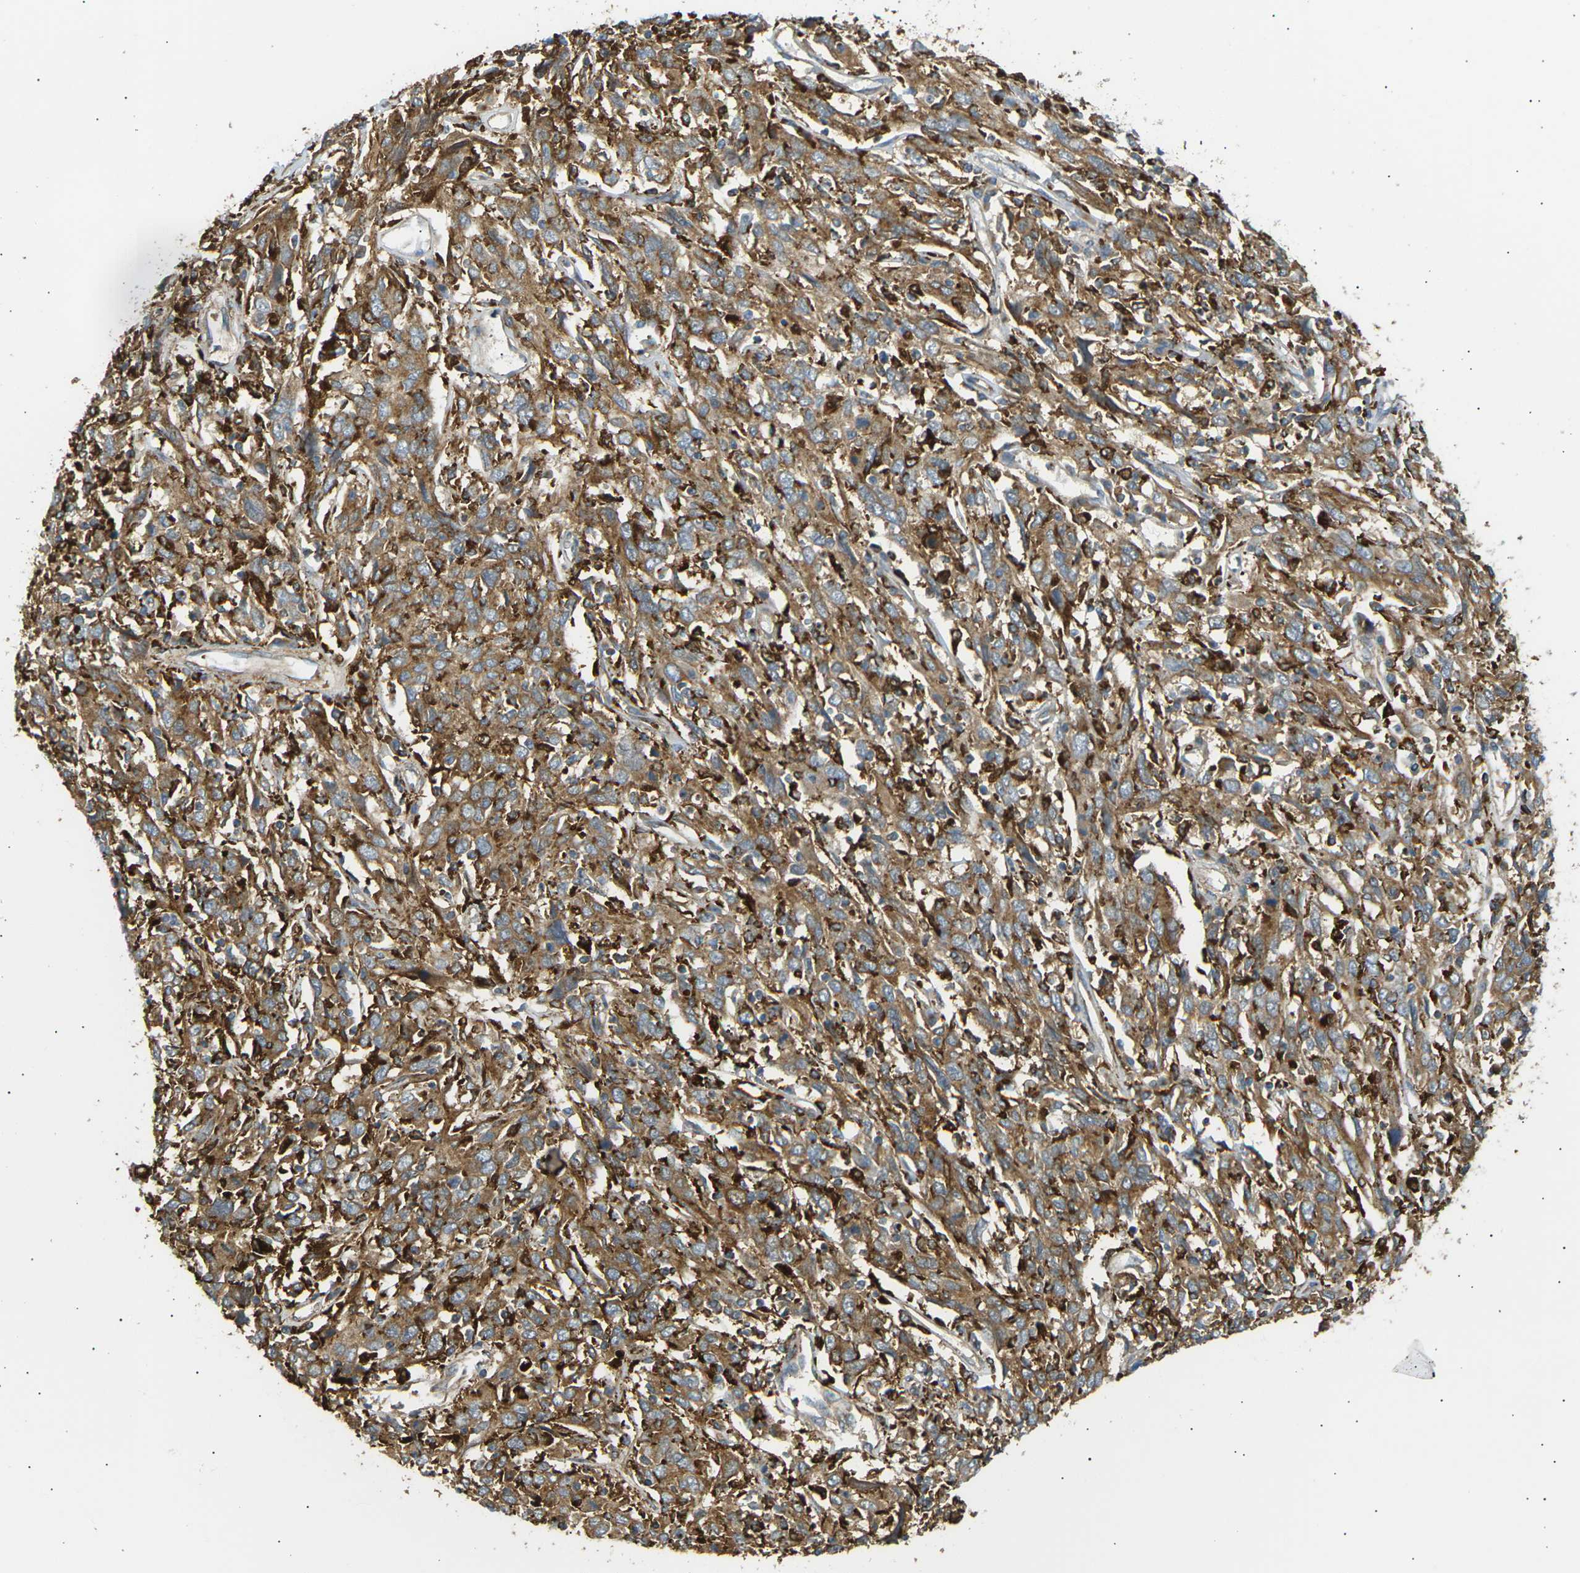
{"staining": {"intensity": "moderate", "quantity": ">75%", "location": "cytoplasmic/membranous"}, "tissue": "cervical cancer", "cell_type": "Tumor cells", "image_type": "cancer", "snomed": [{"axis": "morphology", "description": "Squamous cell carcinoma, NOS"}, {"axis": "topography", "description": "Cervix"}], "caption": "Cervical cancer (squamous cell carcinoma) stained for a protein displays moderate cytoplasmic/membranous positivity in tumor cells.", "gene": "CDK17", "patient": {"sex": "female", "age": 46}}